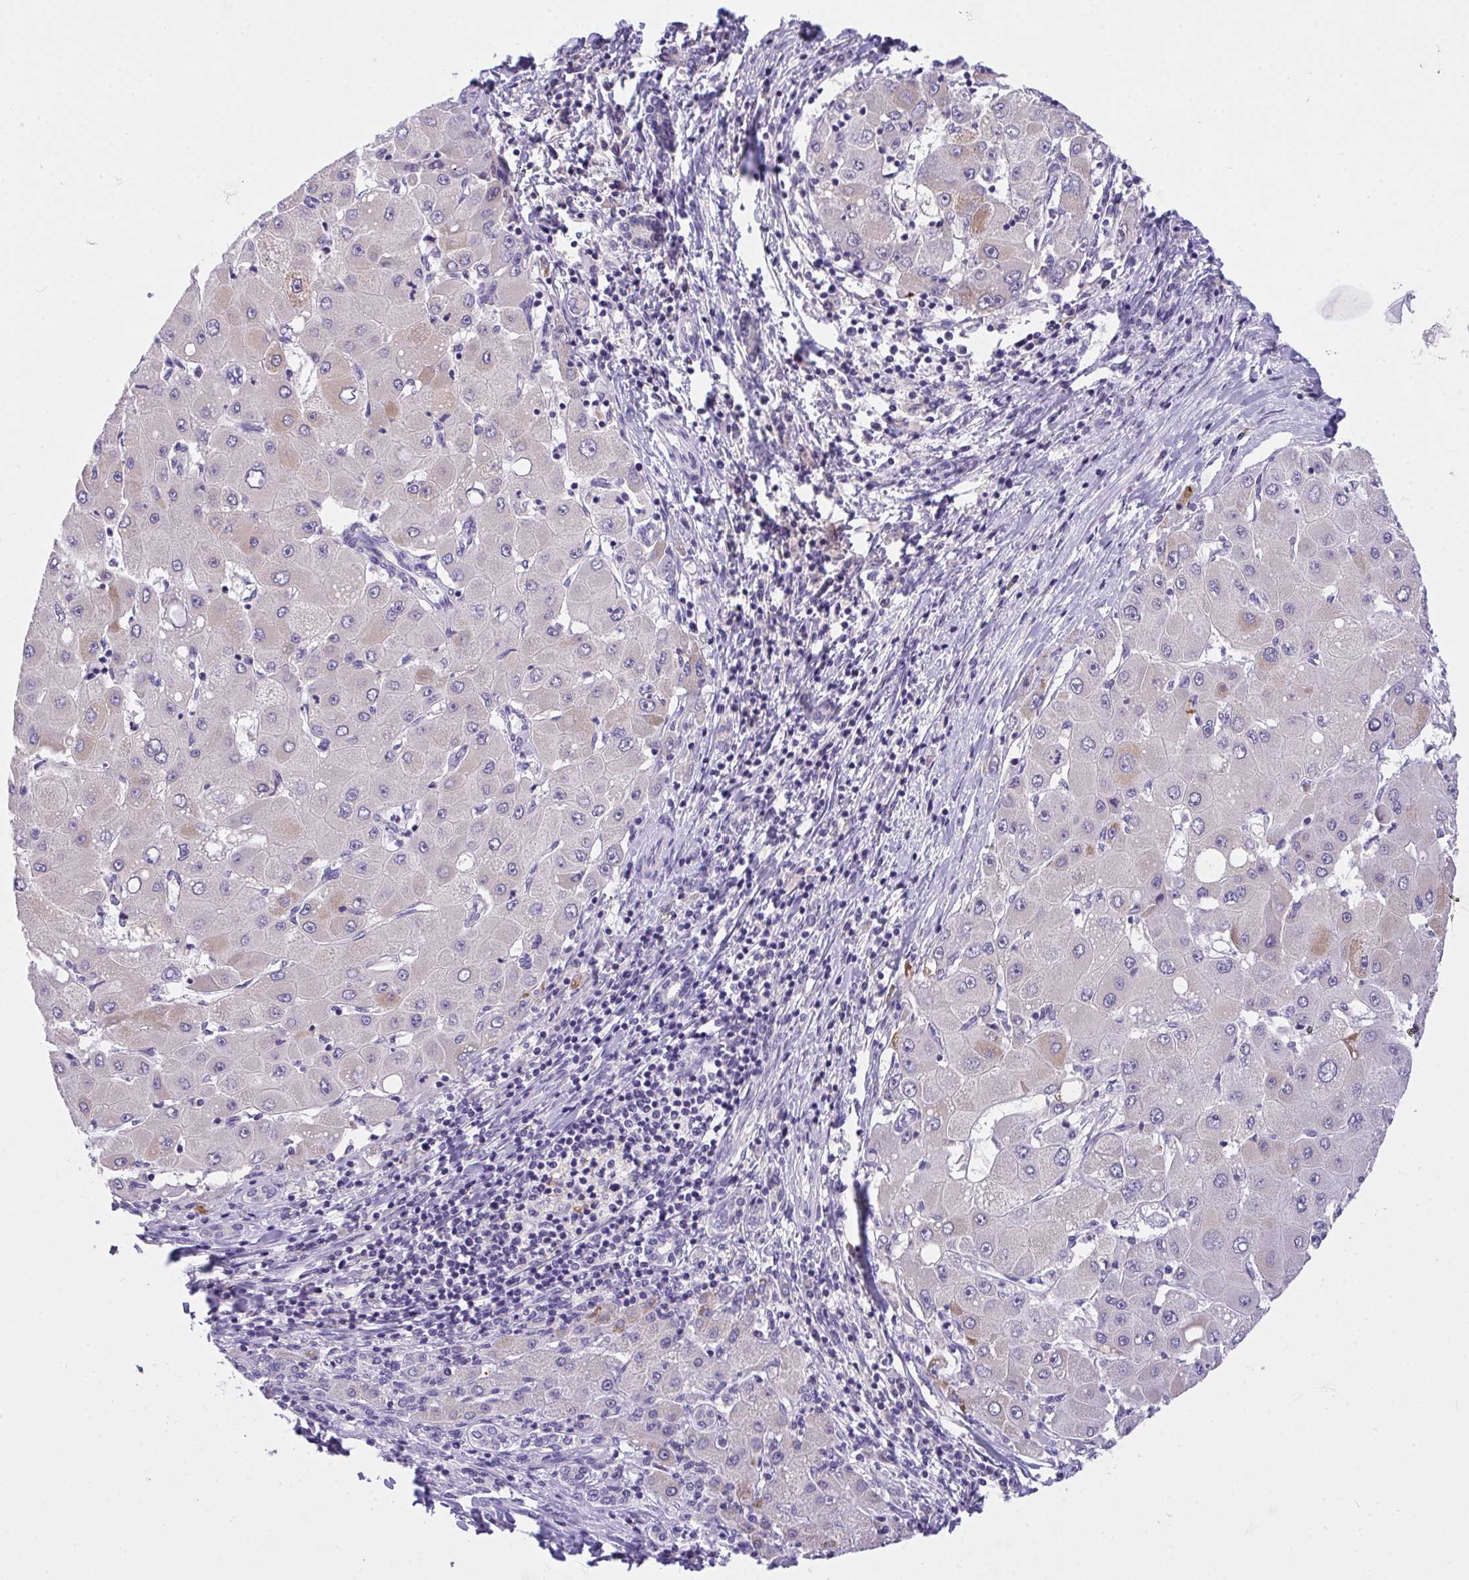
{"staining": {"intensity": "moderate", "quantity": "25%-75%", "location": "cytoplasmic/membranous"}, "tissue": "liver cancer", "cell_type": "Tumor cells", "image_type": "cancer", "snomed": [{"axis": "morphology", "description": "Carcinoma, Hepatocellular, NOS"}, {"axis": "topography", "description": "Liver"}], "caption": "A medium amount of moderate cytoplasmic/membranous expression is seen in about 25%-75% of tumor cells in liver cancer (hepatocellular carcinoma) tissue.", "gene": "SEMA6B", "patient": {"sex": "male", "age": 40}}